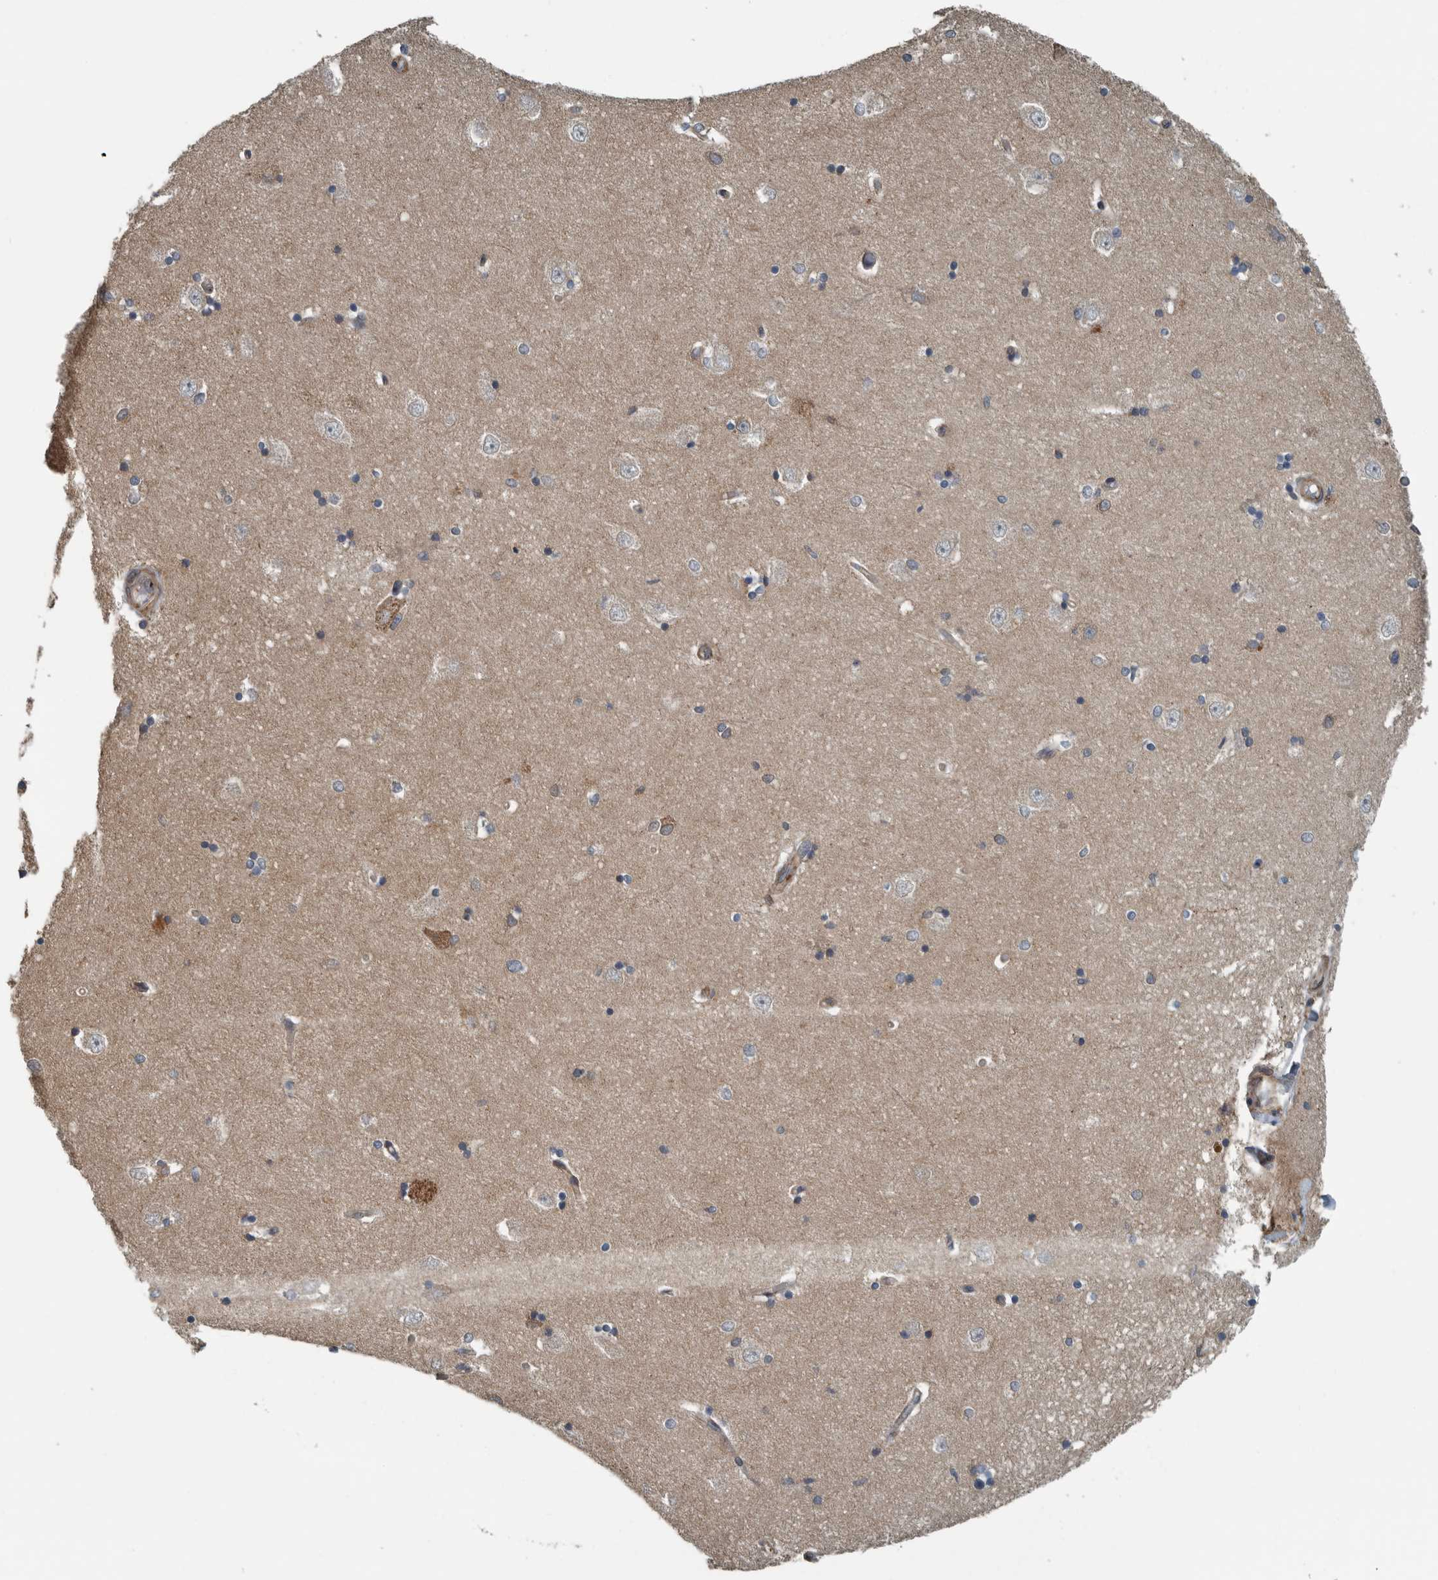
{"staining": {"intensity": "weak", "quantity": "<25%", "location": "cytoplasmic/membranous"}, "tissue": "hippocampus", "cell_type": "Glial cells", "image_type": "normal", "snomed": [{"axis": "morphology", "description": "Normal tissue, NOS"}, {"axis": "topography", "description": "Hippocampus"}], "caption": "DAB immunohistochemical staining of unremarkable human hippocampus reveals no significant staining in glial cells.", "gene": "AMFR", "patient": {"sex": "male", "age": 45}}